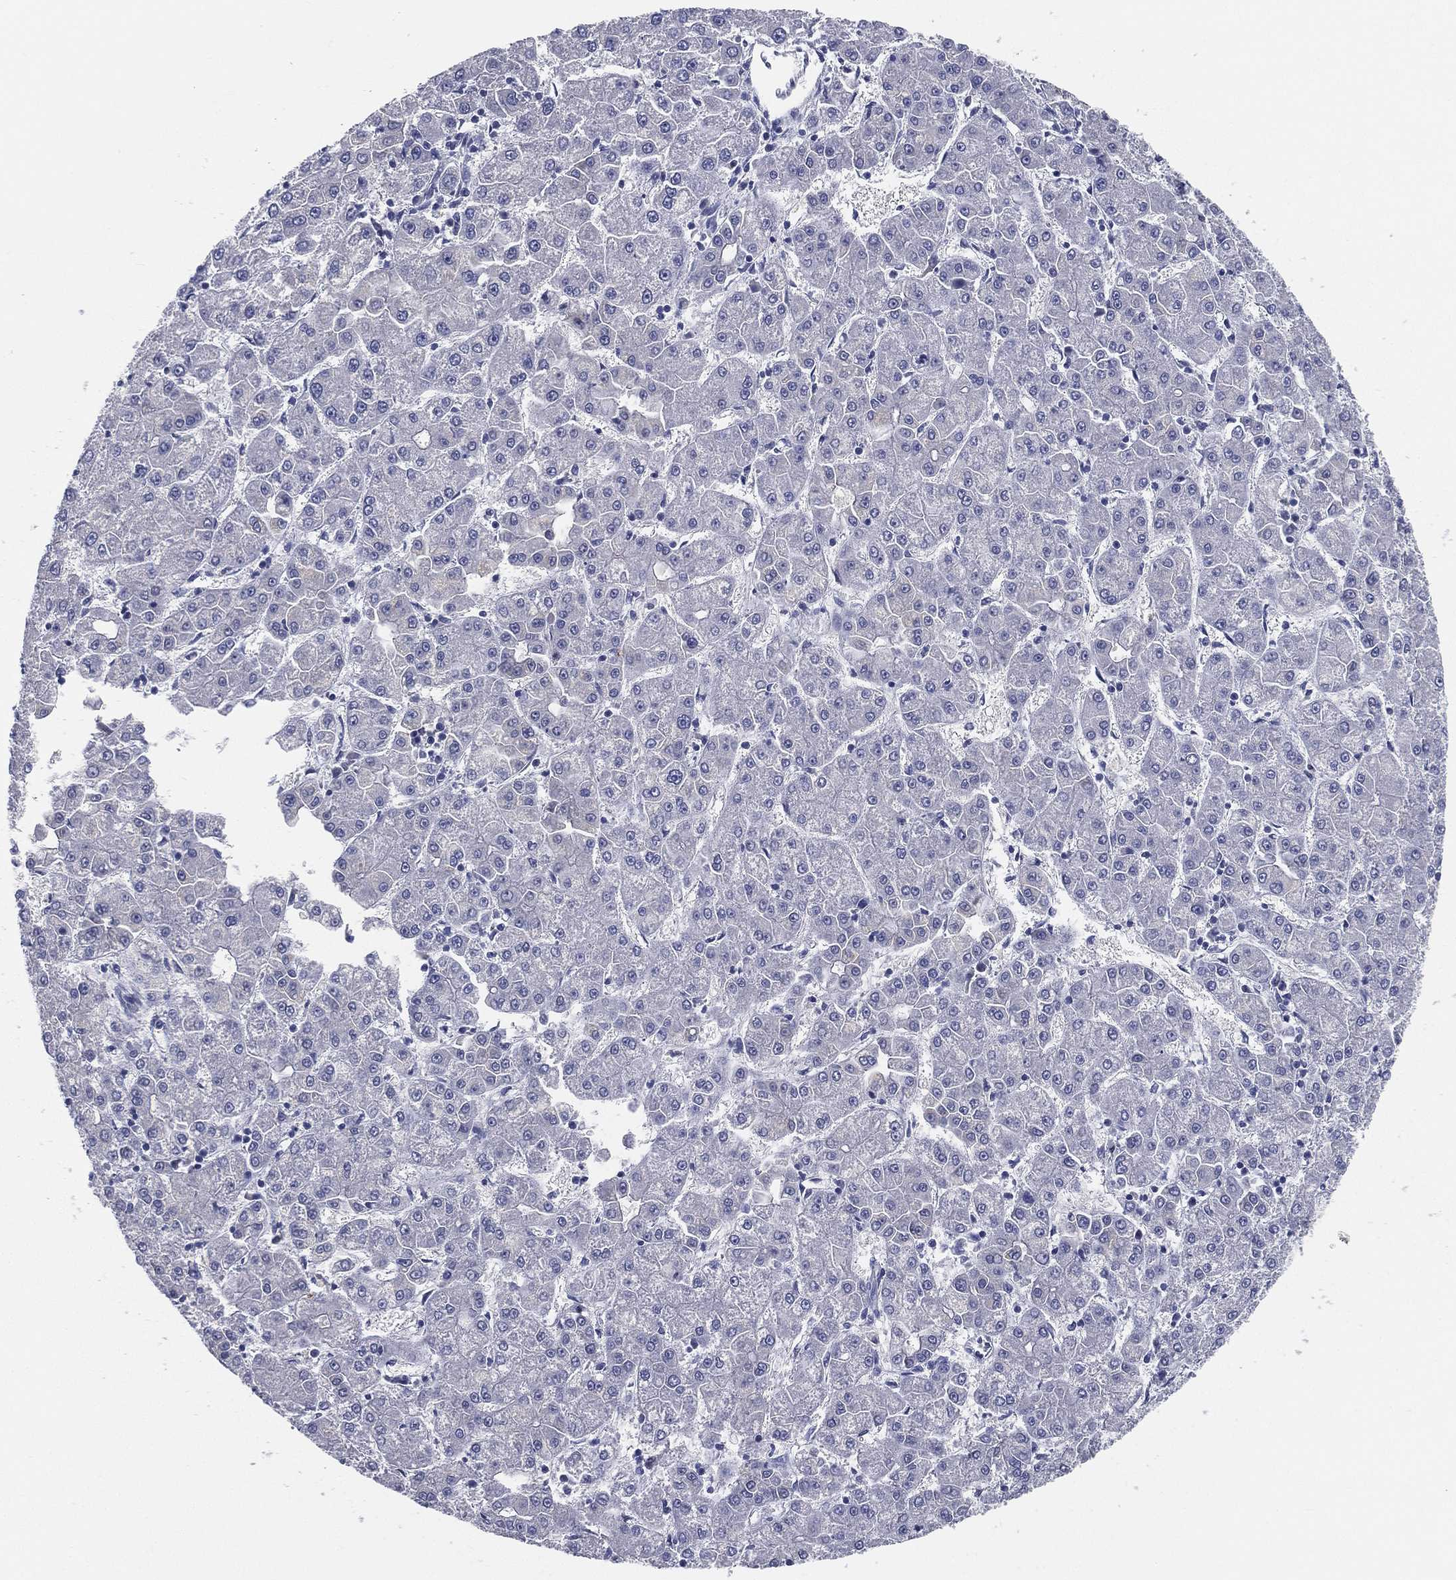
{"staining": {"intensity": "negative", "quantity": "none", "location": "none"}, "tissue": "liver cancer", "cell_type": "Tumor cells", "image_type": "cancer", "snomed": [{"axis": "morphology", "description": "Carcinoma, Hepatocellular, NOS"}, {"axis": "topography", "description": "Liver"}], "caption": "DAB immunohistochemical staining of human liver cancer (hepatocellular carcinoma) reveals no significant staining in tumor cells.", "gene": "STS", "patient": {"sex": "male", "age": 73}}